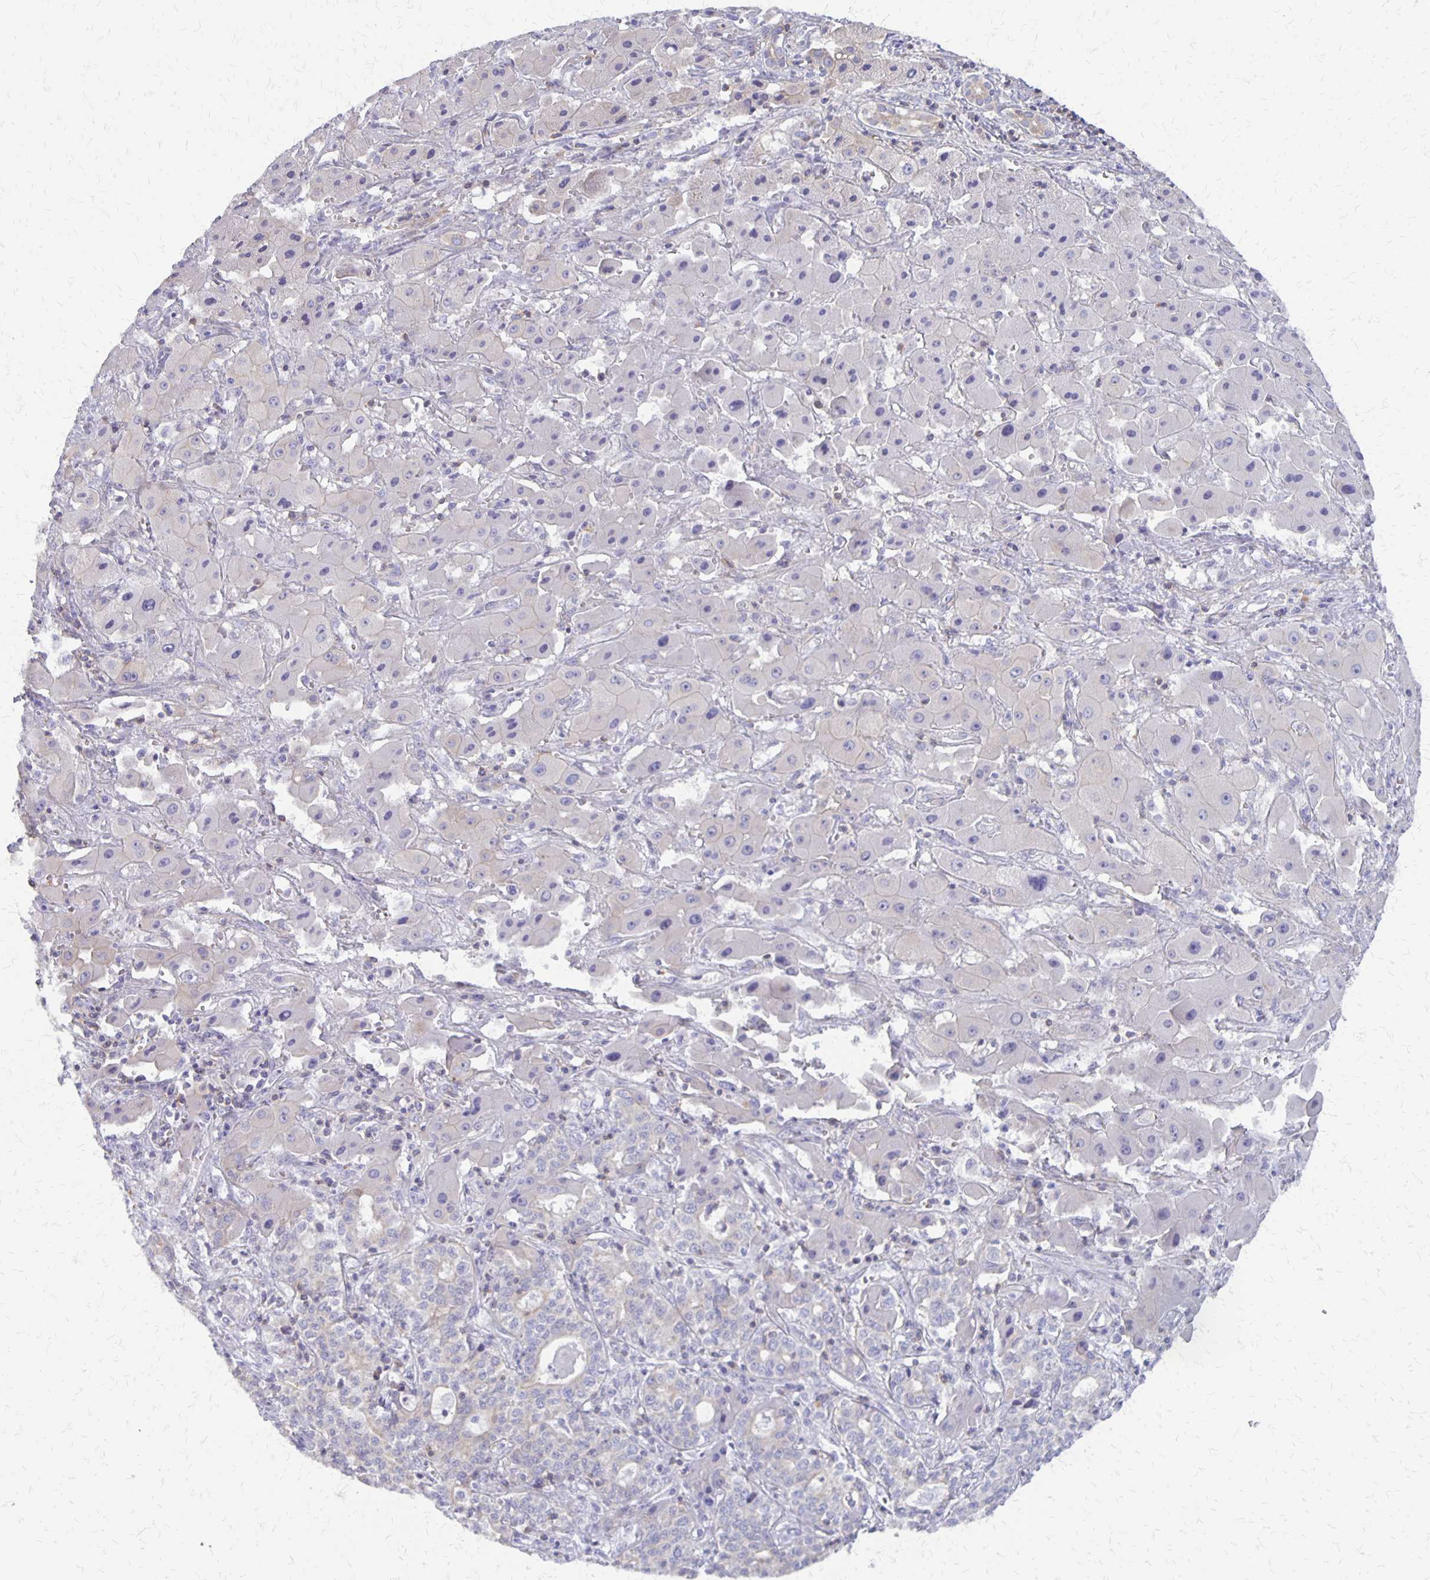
{"staining": {"intensity": "negative", "quantity": "none", "location": "none"}, "tissue": "liver cancer", "cell_type": "Tumor cells", "image_type": "cancer", "snomed": [{"axis": "morphology", "description": "Cholangiocarcinoma"}, {"axis": "topography", "description": "Liver"}], "caption": "Human liver cancer (cholangiocarcinoma) stained for a protein using immunohistochemistry (IHC) shows no staining in tumor cells.", "gene": "SEPTIN5", "patient": {"sex": "female", "age": 61}}